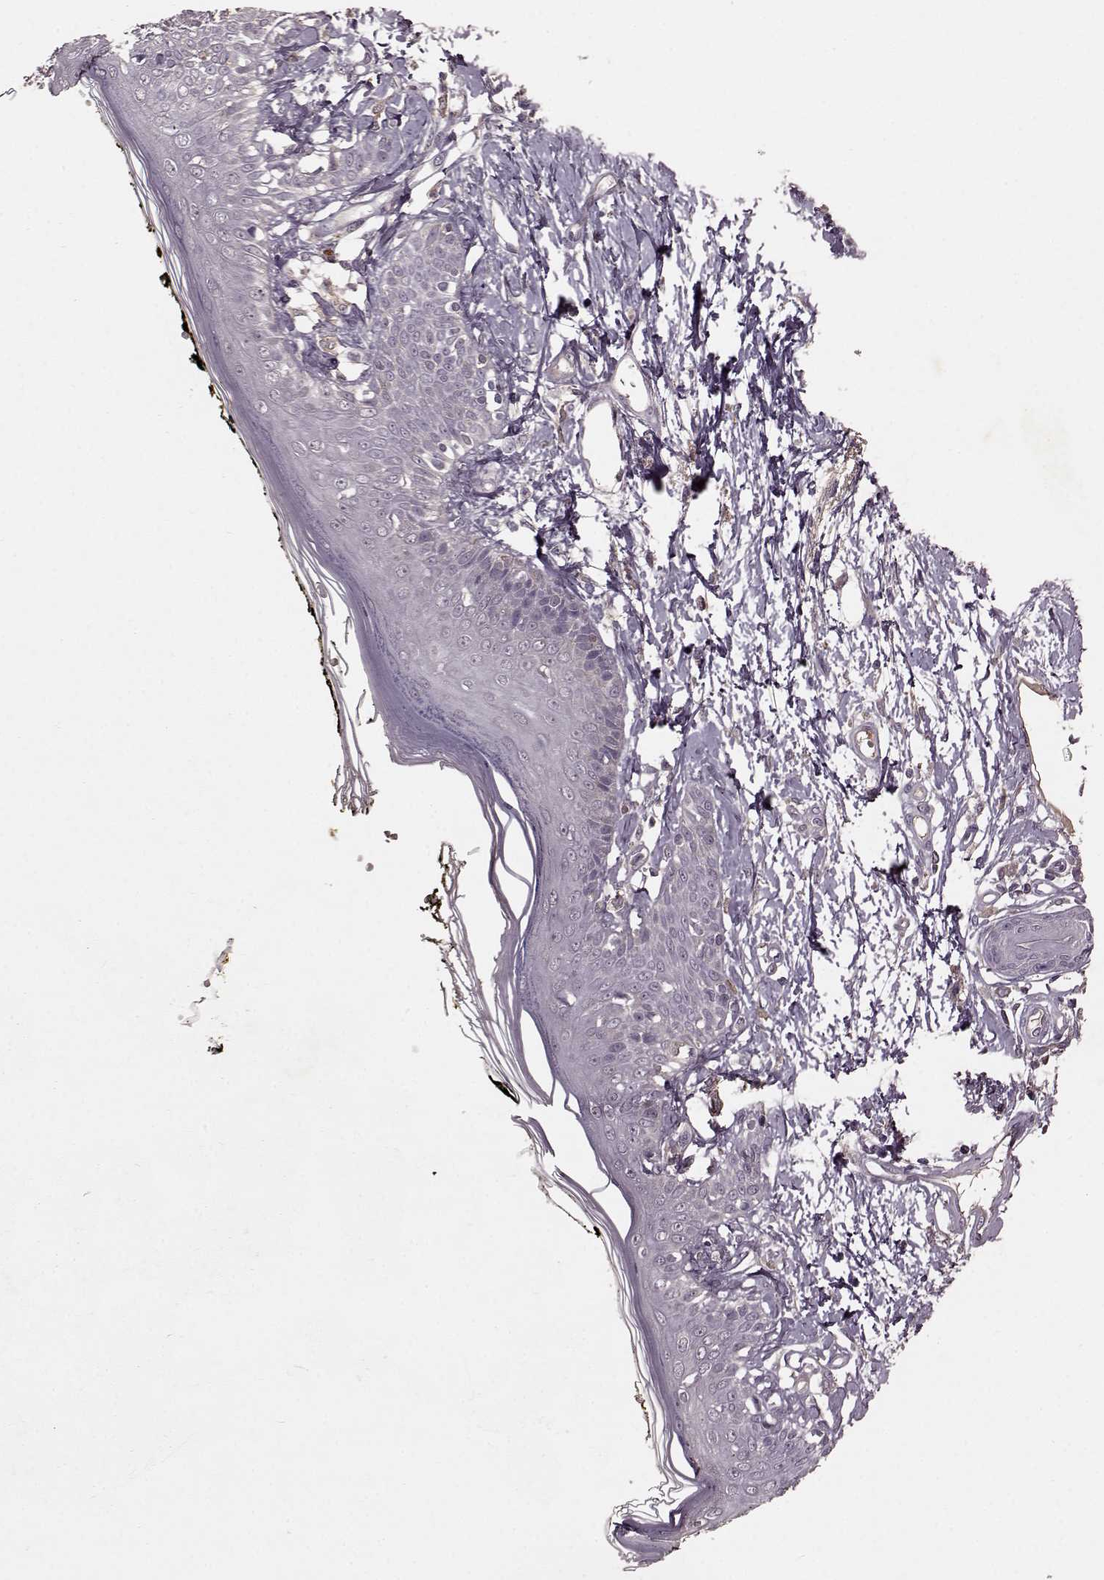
{"staining": {"intensity": "negative", "quantity": "none", "location": "none"}, "tissue": "skin", "cell_type": "Fibroblasts", "image_type": "normal", "snomed": [{"axis": "morphology", "description": "Normal tissue, NOS"}, {"axis": "topography", "description": "Skin"}], "caption": "Fibroblasts are negative for brown protein staining in unremarkable skin. Nuclei are stained in blue.", "gene": "FRRS1L", "patient": {"sex": "male", "age": 76}}